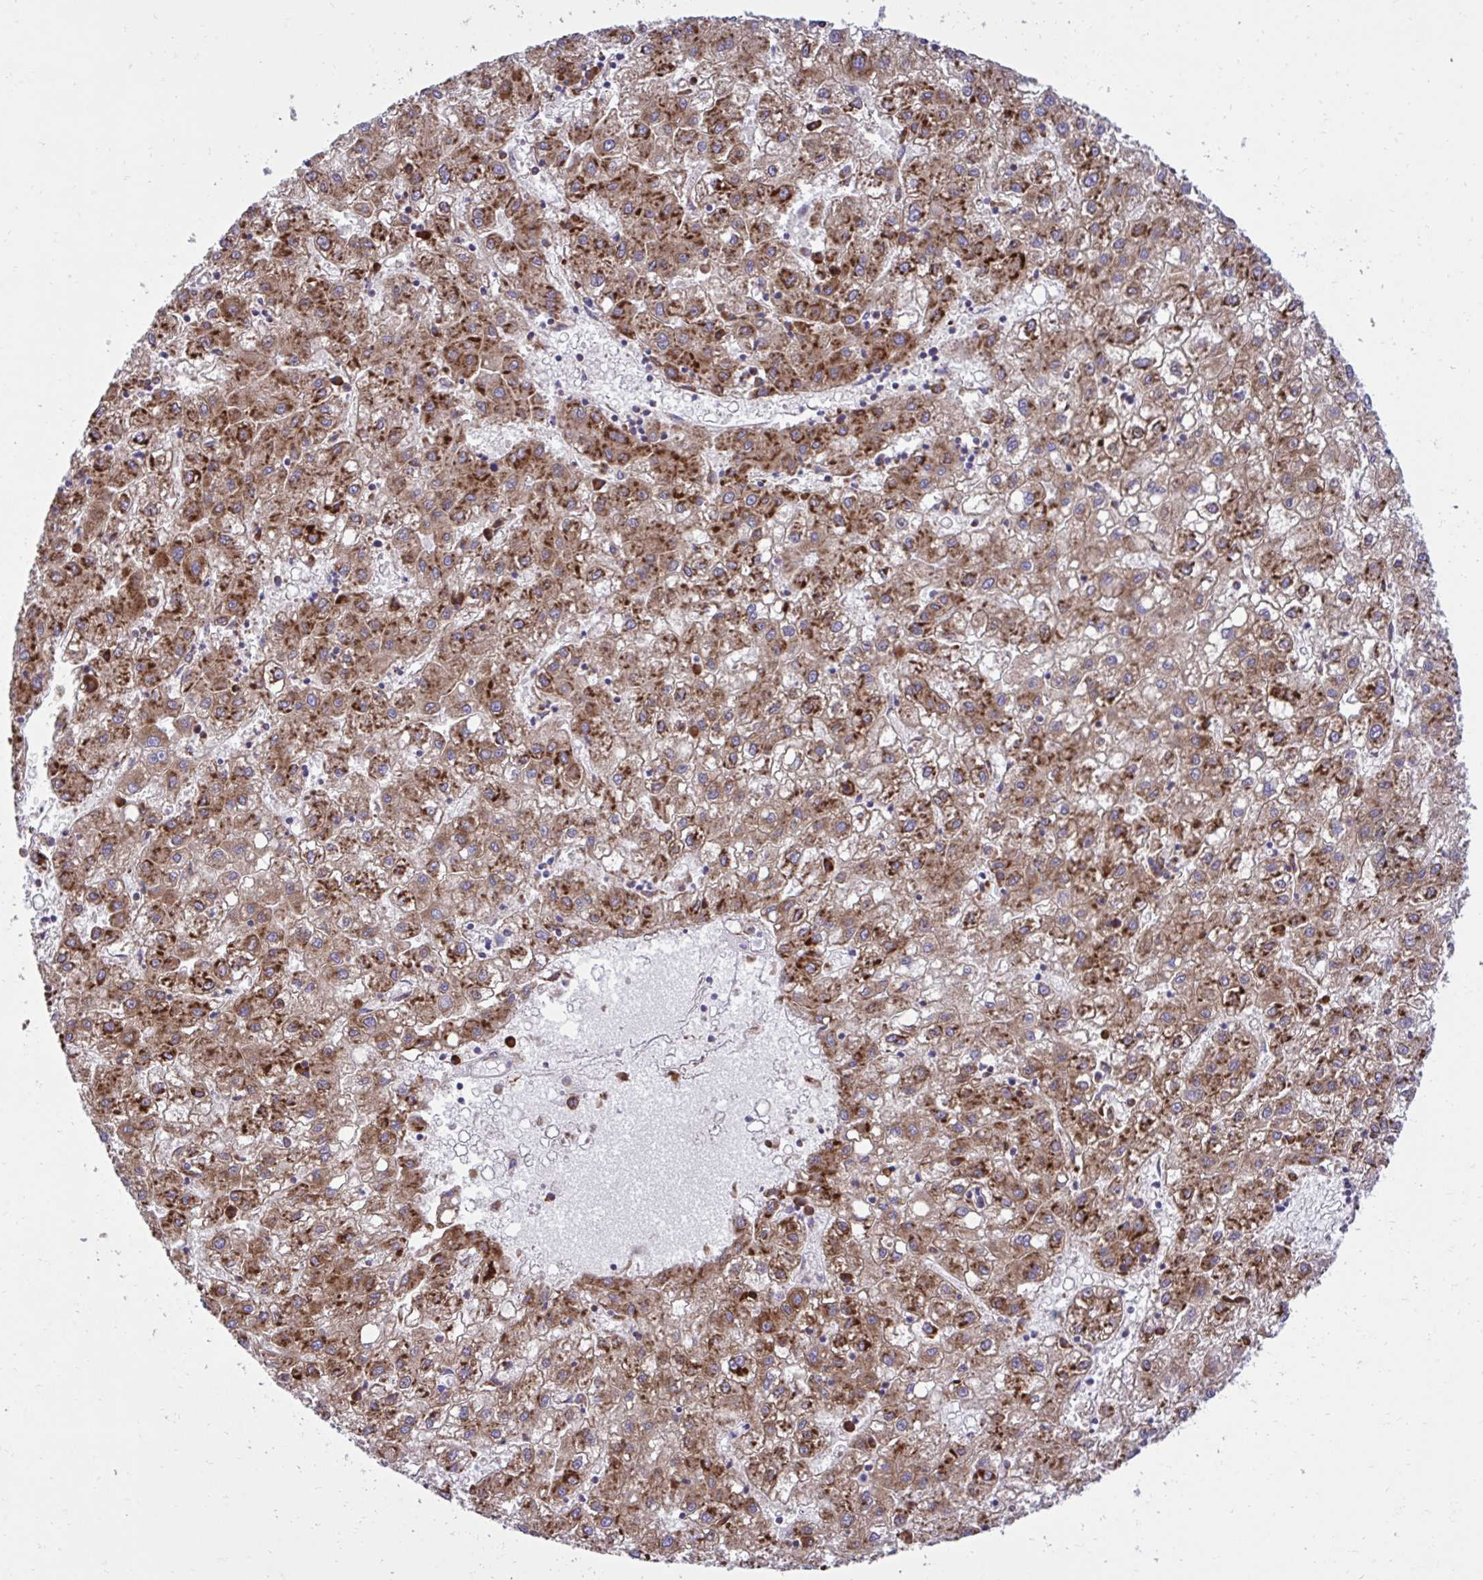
{"staining": {"intensity": "strong", "quantity": ">75%", "location": "cytoplasmic/membranous"}, "tissue": "liver cancer", "cell_type": "Tumor cells", "image_type": "cancer", "snomed": [{"axis": "morphology", "description": "Carcinoma, Hepatocellular, NOS"}, {"axis": "topography", "description": "Liver"}], "caption": "The photomicrograph shows staining of liver cancer, revealing strong cytoplasmic/membranous protein staining (brown color) within tumor cells.", "gene": "RPS15", "patient": {"sex": "male", "age": 72}}